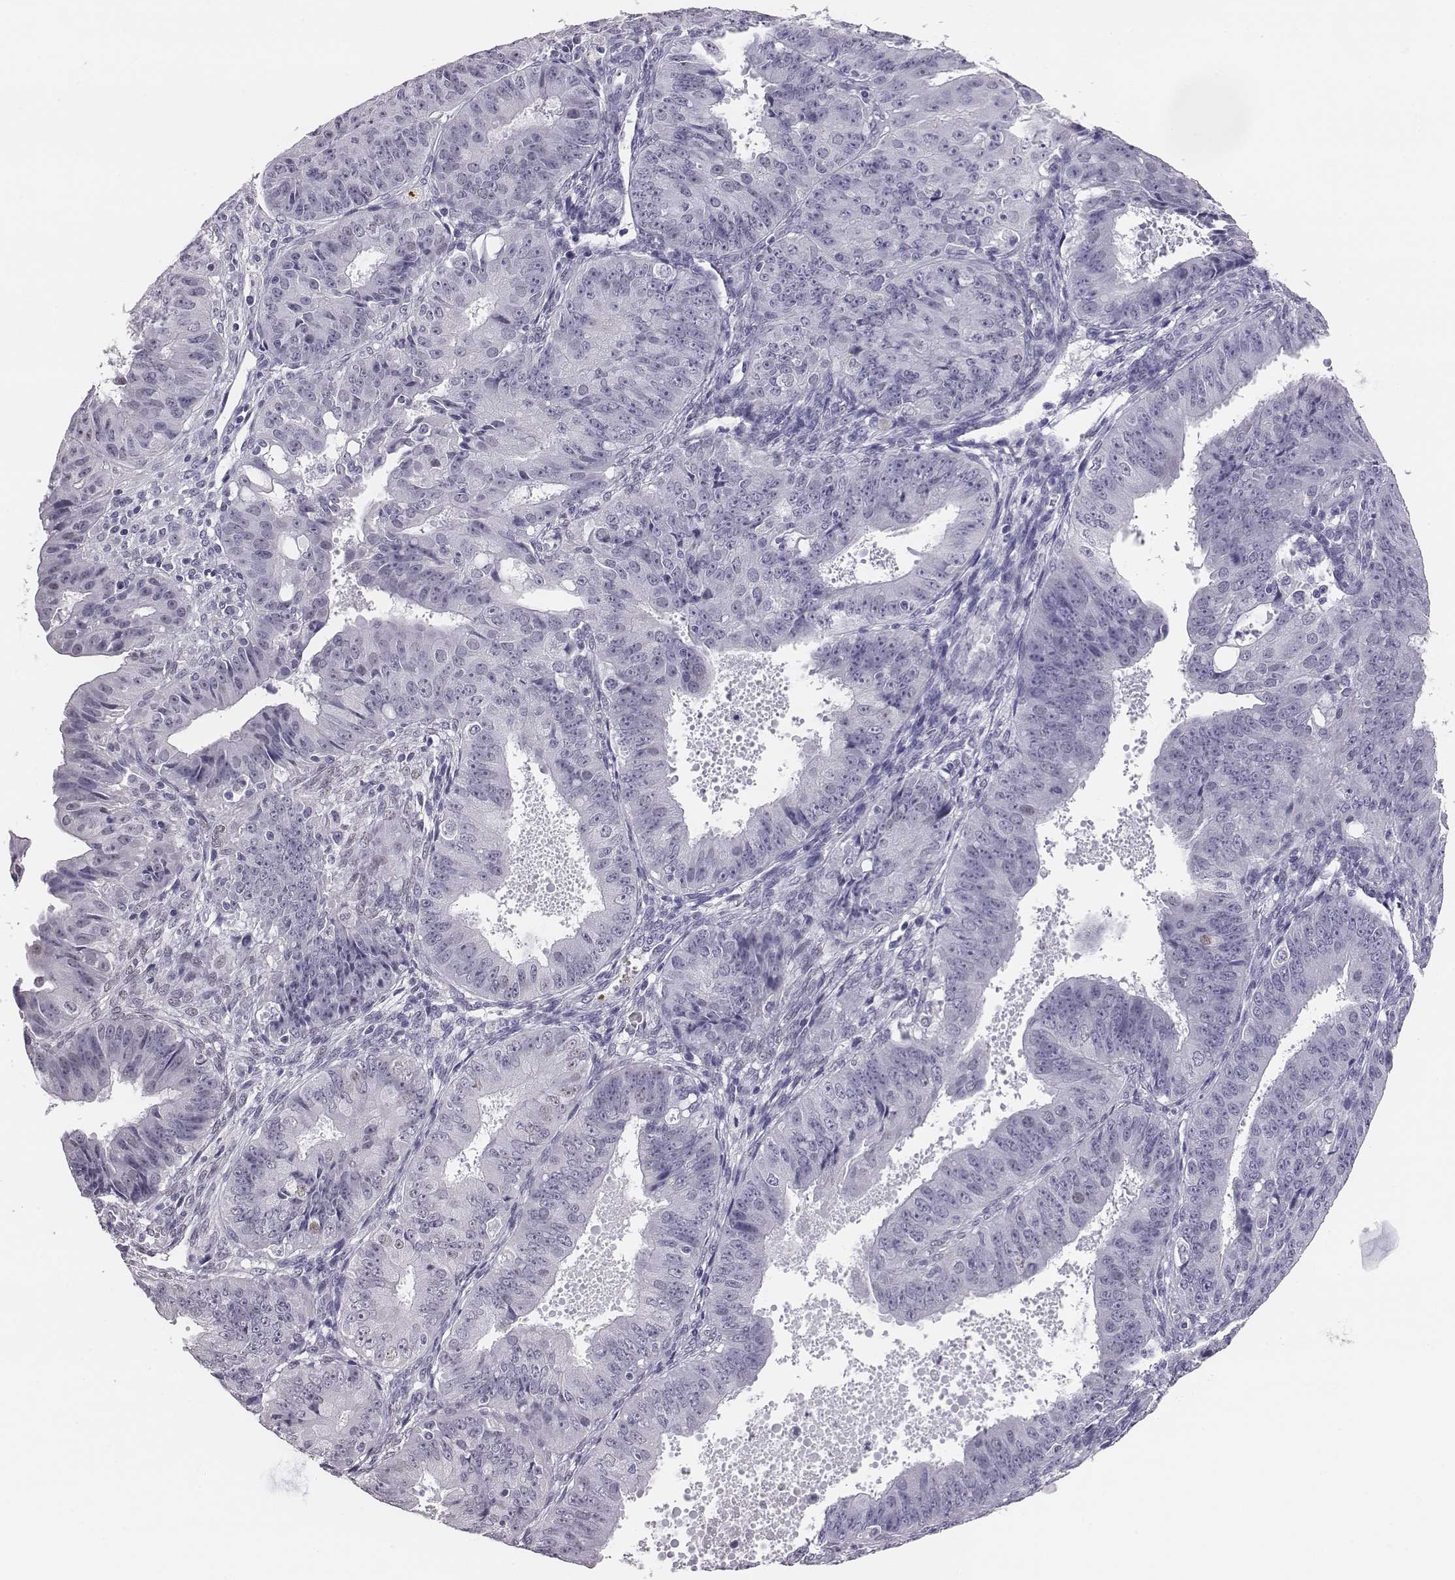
{"staining": {"intensity": "negative", "quantity": "none", "location": "none"}, "tissue": "ovarian cancer", "cell_type": "Tumor cells", "image_type": "cancer", "snomed": [{"axis": "morphology", "description": "Carcinoma, endometroid"}, {"axis": "topography", "description": "Ovary"}], "caption": "The immunohistochemistry (IHC) micrograph has no significant staining in tumor cells of ovarian cancer tissue.", "gene": "ACOD1", "patient": {"sex": "female", "age": 42}}